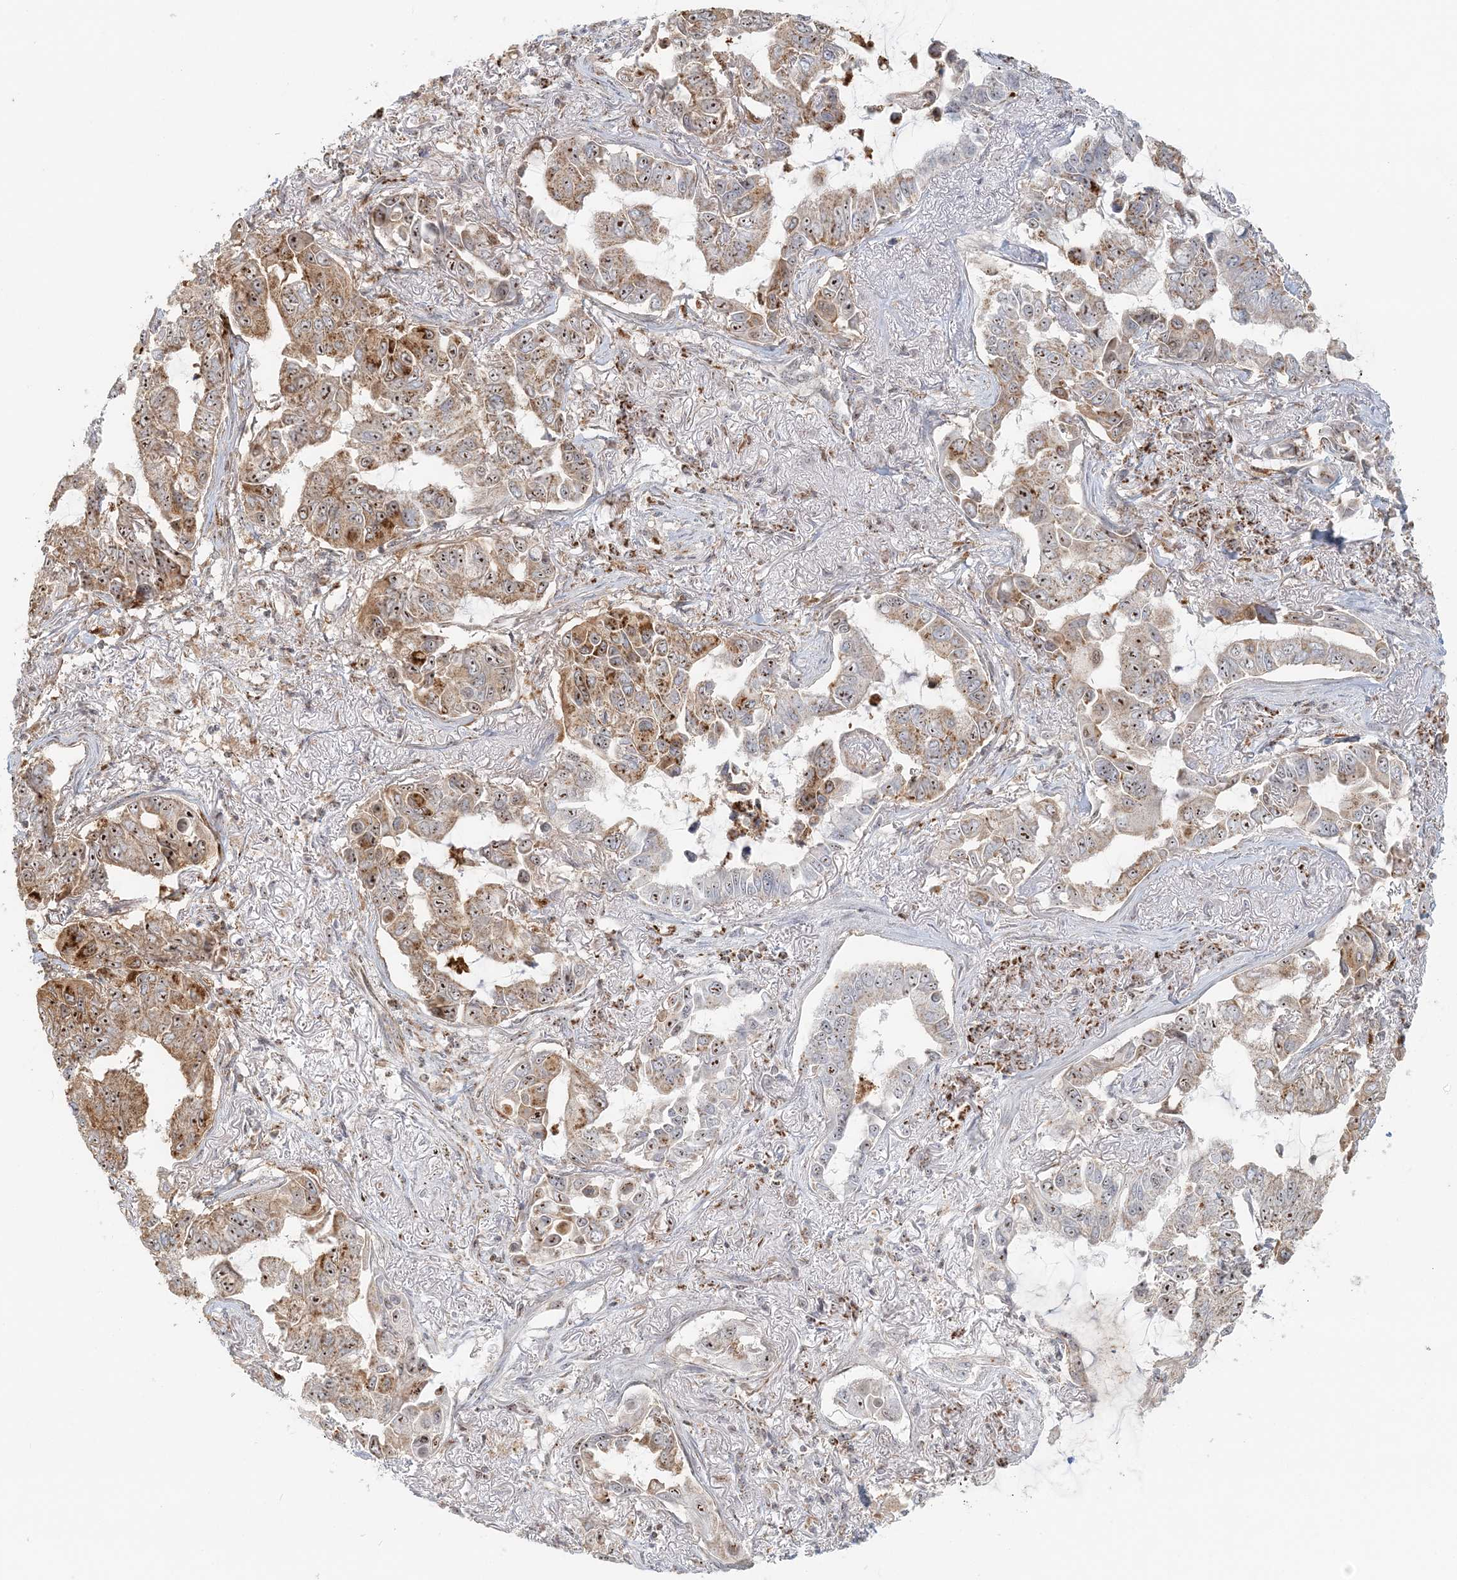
{"staining": {"intensity": "strong", "quantity": ">75%", "location": "cytoplasmic/membranous,nuclear"}, "tissue": "lung cancer", "cell_type": "Tumor cells", "image_type": "cancer", "snomed": [{"axis": "morphology", "description": "Adenocarcinoma, NOS"}, {"axis": "topography", "description": "Lung"}], "caption": "Lung adenocarcinoma tissue displays strong cytoplasmic/membranous and nuclear expression in about >75% of tumor cells", "gene": "UBE2F", "patient": {"sex": "male", "age": 64}}